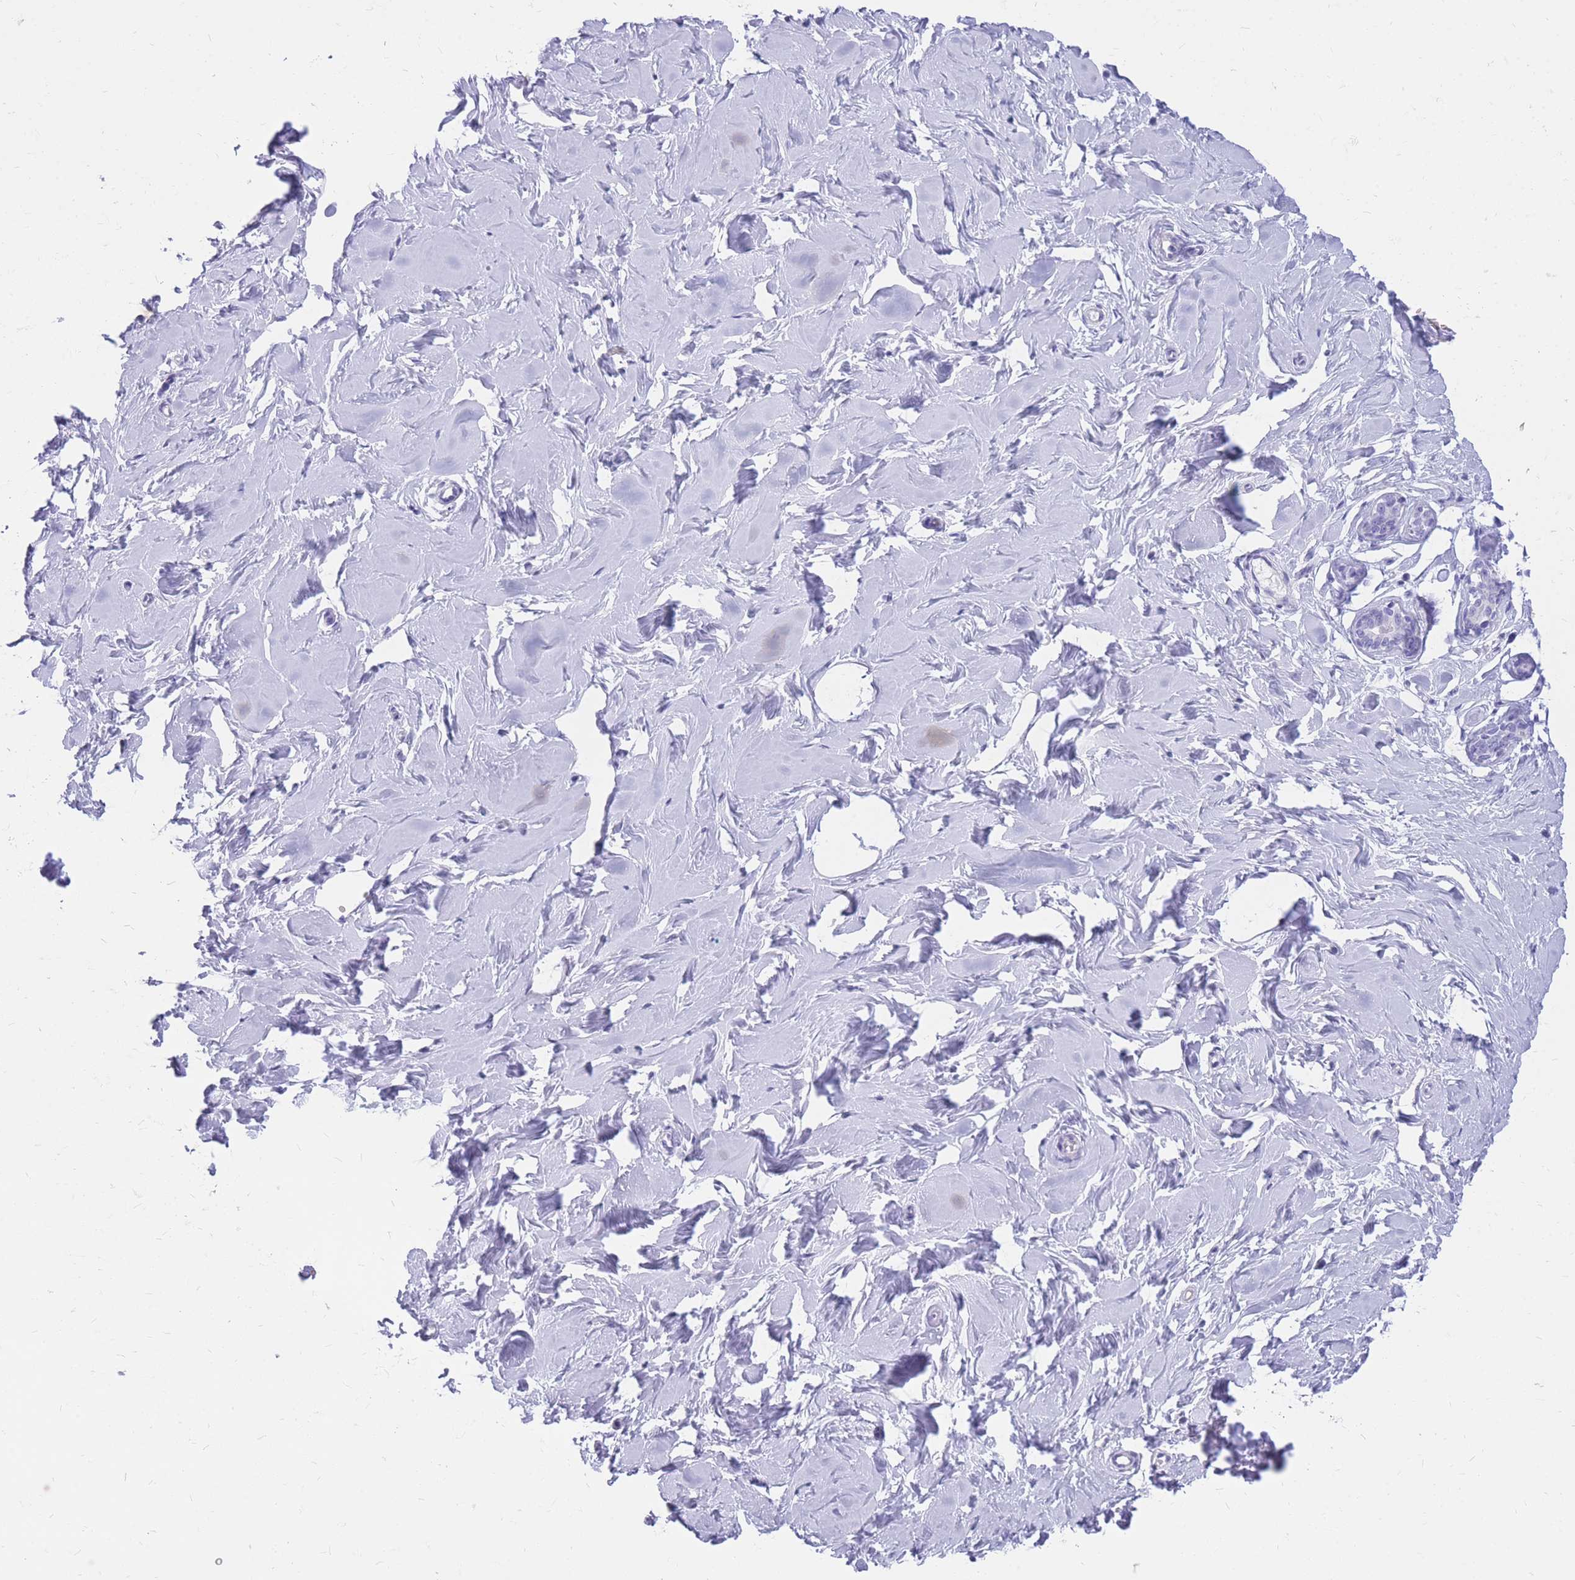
{"staining": {"intensity": "negative", "quantity": "none", "location": "none"}, "tissue": "breast", "cell_type": "Adipocytes", "image_type": "normal", "snomed": [{"axis": "morphology", "description": "Normal tissue, NOS"}, {"axis": "topography", "description": "Breast"}], "caption": "A high-resolution histopathology image shows immunohistochemistry staining of benign breast, which demonstrates no significant expression in adipocytes. (DAB (3,3'-diaminobenzidine) IHC with hematoxylin counter stain).", "gene": "CYP21A2", "patient": {"sex": "female", "age": 23}}